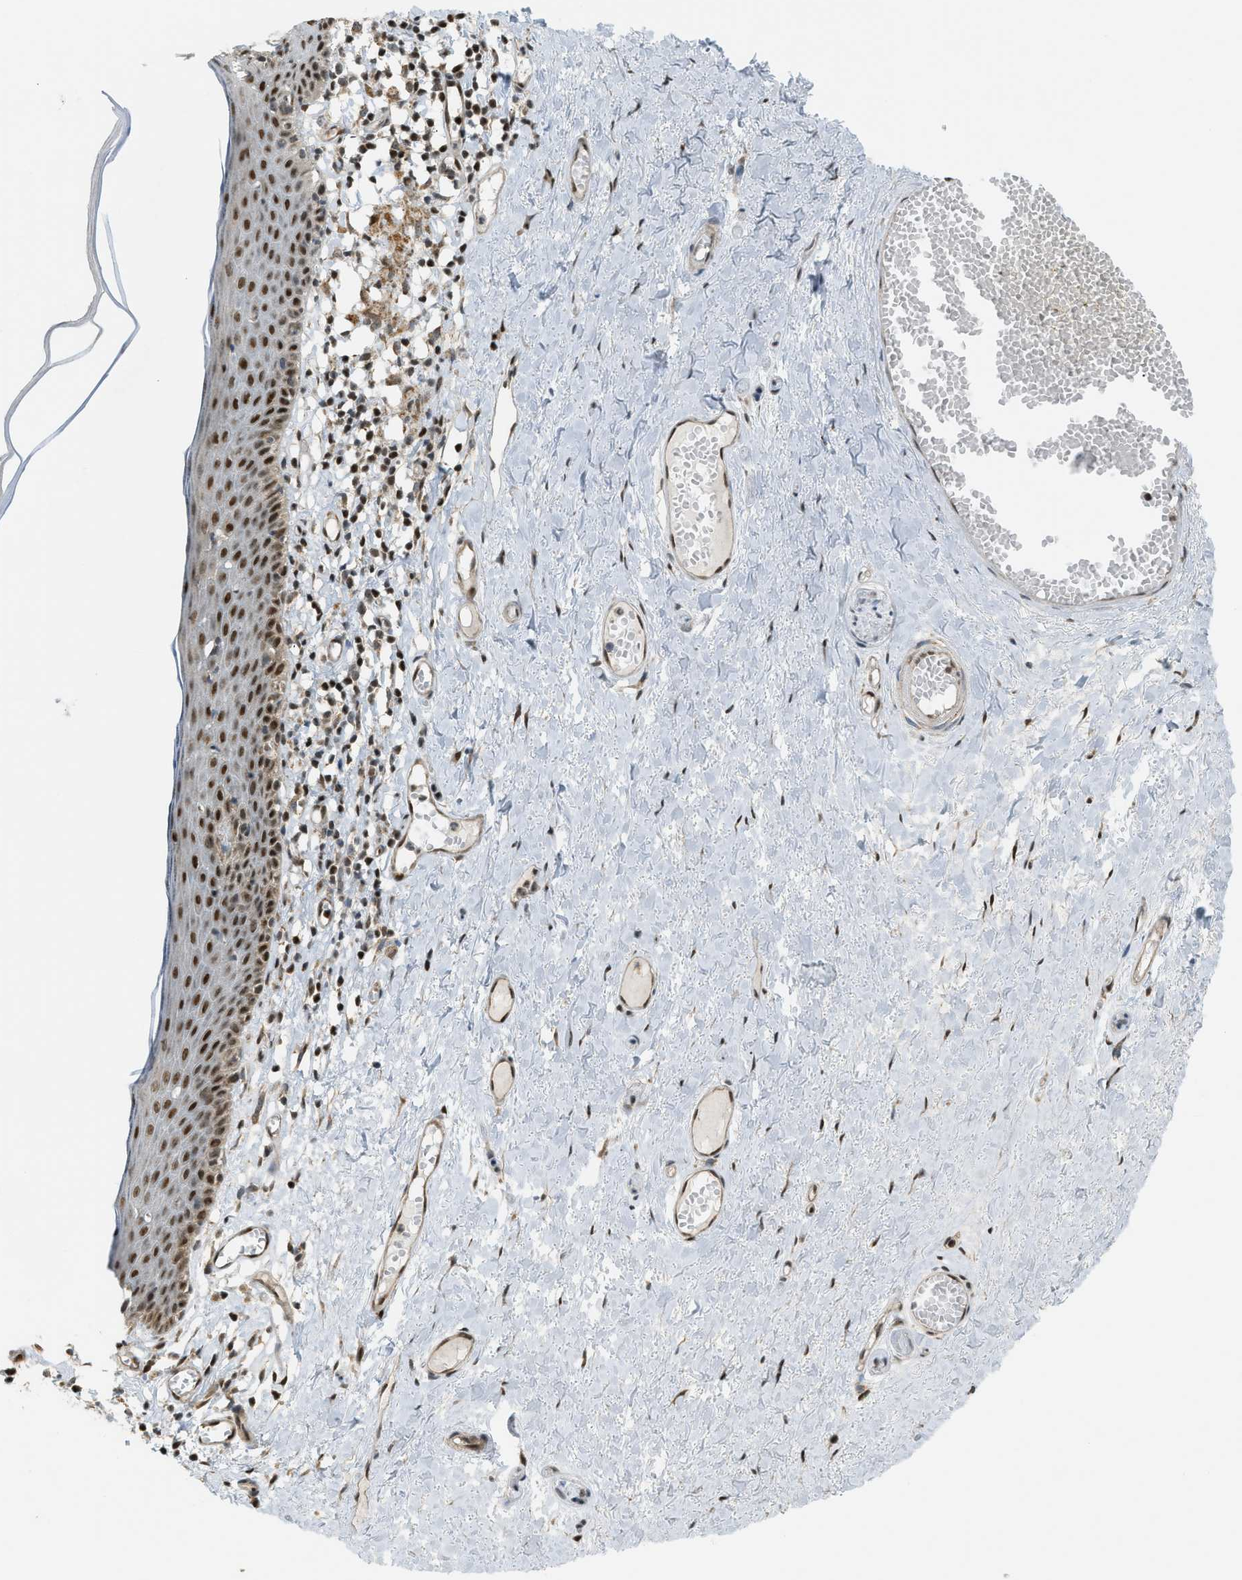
{"staining": {"intensity": "moderate", "quantity": ">75%", "location": "cytoplasmic/membranous,nuclear"}, "tissue": "skin", "cell_type": "Epidermal cells", "image_type": "normal", "snomed": [{"axis": "morphology", "description": "Normal tissue, NOS"}, {"axis": "topography", "description": "Adipose tissue"}, {"axis": "topography", "description": "Vascular tissue"}, {"axis": "topography", "description": "Anal"}, {"axis": "topography", "description": "Peripheral nerve tissue"}], "caption": "Immunohistochemical staining of unremarkable human skin displays >75% levels of moderate cytoplasmic/membranous,nuclear protein staining in approximately >75% of epidermal cells. The protein is stained brown, and the nuclei are stained in blue (DAB (3,3'-diaminobenzidine) IHC with brightfield microscopy, high magnification).", "gene": "CCDC186", "patient": {"sex": "female", "age": 54}}